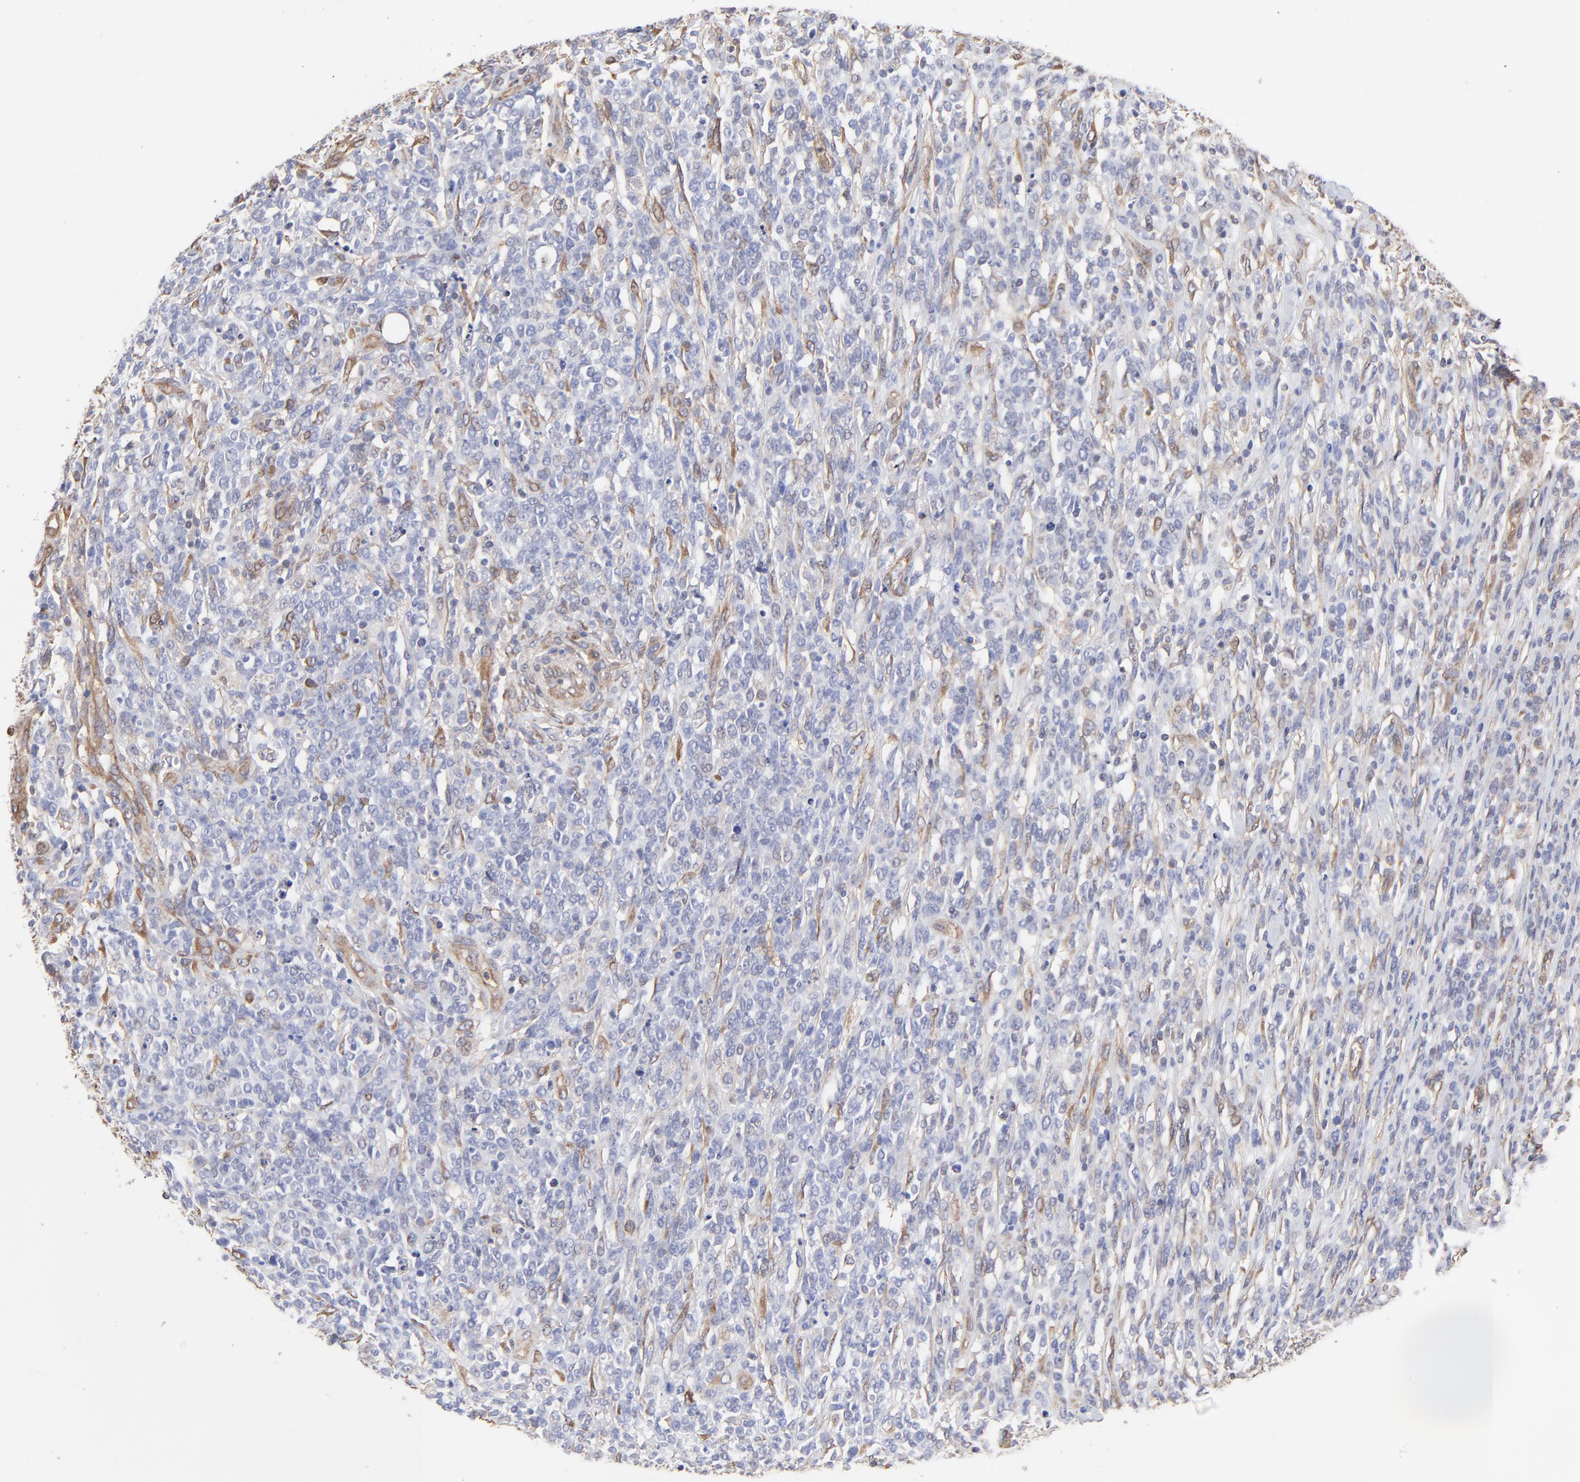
{"staining": {"intensity": "moderate", "quantity": "<25%", "location": "cytoplasmic/membranous,nuclear"}, "tissue": "lymphoma", "cell_type": "Tumor cells", "image_type": "cancer", "snomed": [{"axis": "morphology", "description": "Malignant lymphoma, non-Hodgkin's type, High grade"}, {"axis": "topography", "description": "Lymph node"}], "caption": "Protein staining by immunohistochemistry (IHC) shows moderate cytoplasmic/membranous and nuclear expression in approximately <25% of tumor cells in lymphoma.", "gene": "LRCH2", "patient": {"sex": "female", "age": 73}}